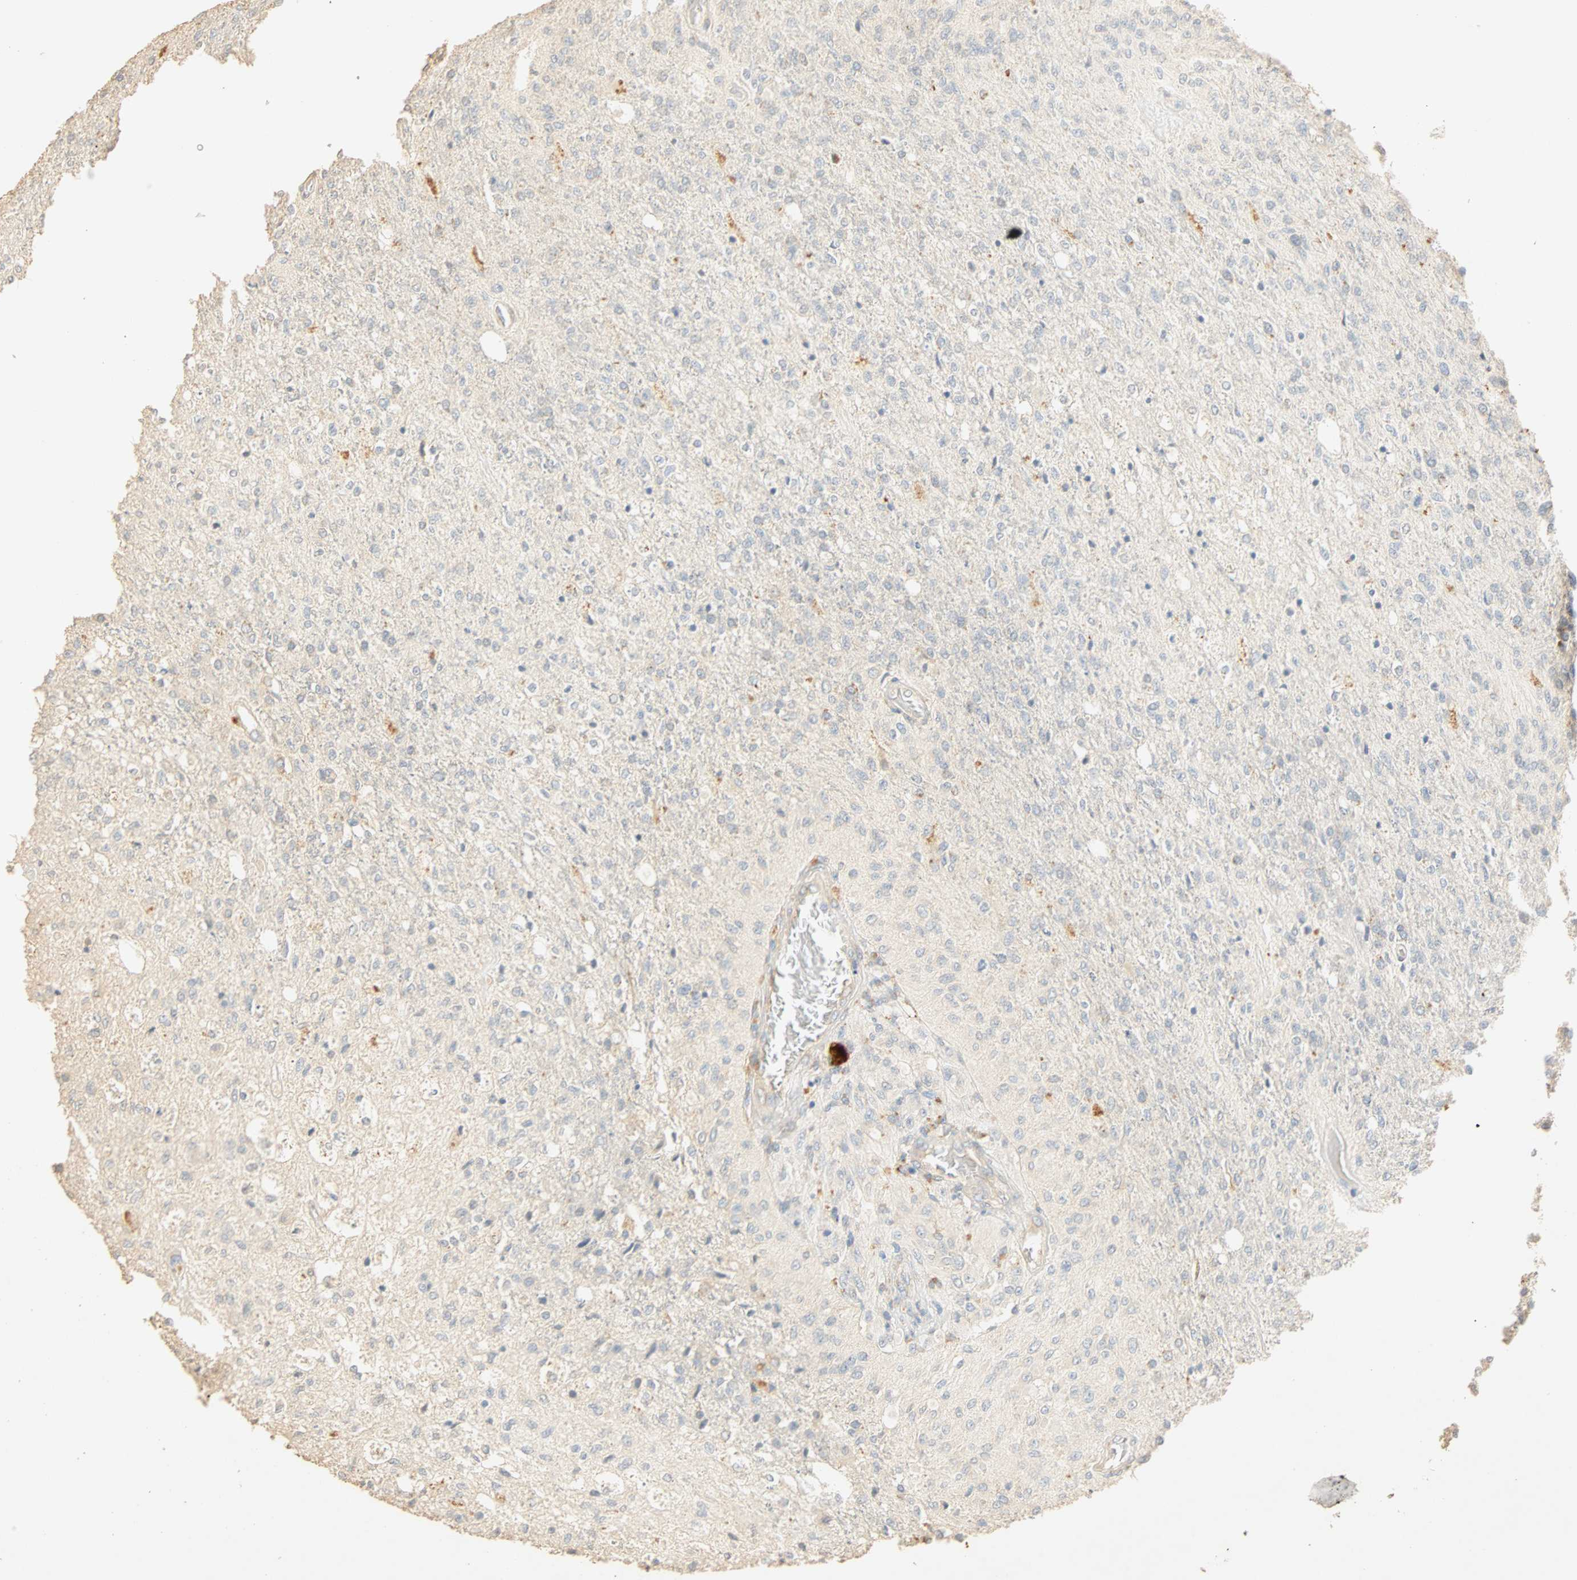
{"staining": {"intensity": "moderate", "quantity": "25%-75%", "location": "cytoplasmic/membranous"}, "tissue": "glioma", "cell_type": "Tumor cells", "image_type": "cancer", "snomed": [{"axis": "morphology", "description": "Normal tissue, NOS"}, {"axis": "morphology", "description": "Glioma, malignant, High grade"}, {"axis": "topography", "description": "Cerebral cortex"}], "caption": "Immunohistochemistry (IHC) photomicrograph of human malignant high-grade glioma stained for a protein (brown), which reveals medium levels of moderate cytoplasmic/membranous staining in approximately 25%-75% of tumor cells.", "gene": "SELENBP1", "patient": {"sex": "male", "age": 77}}